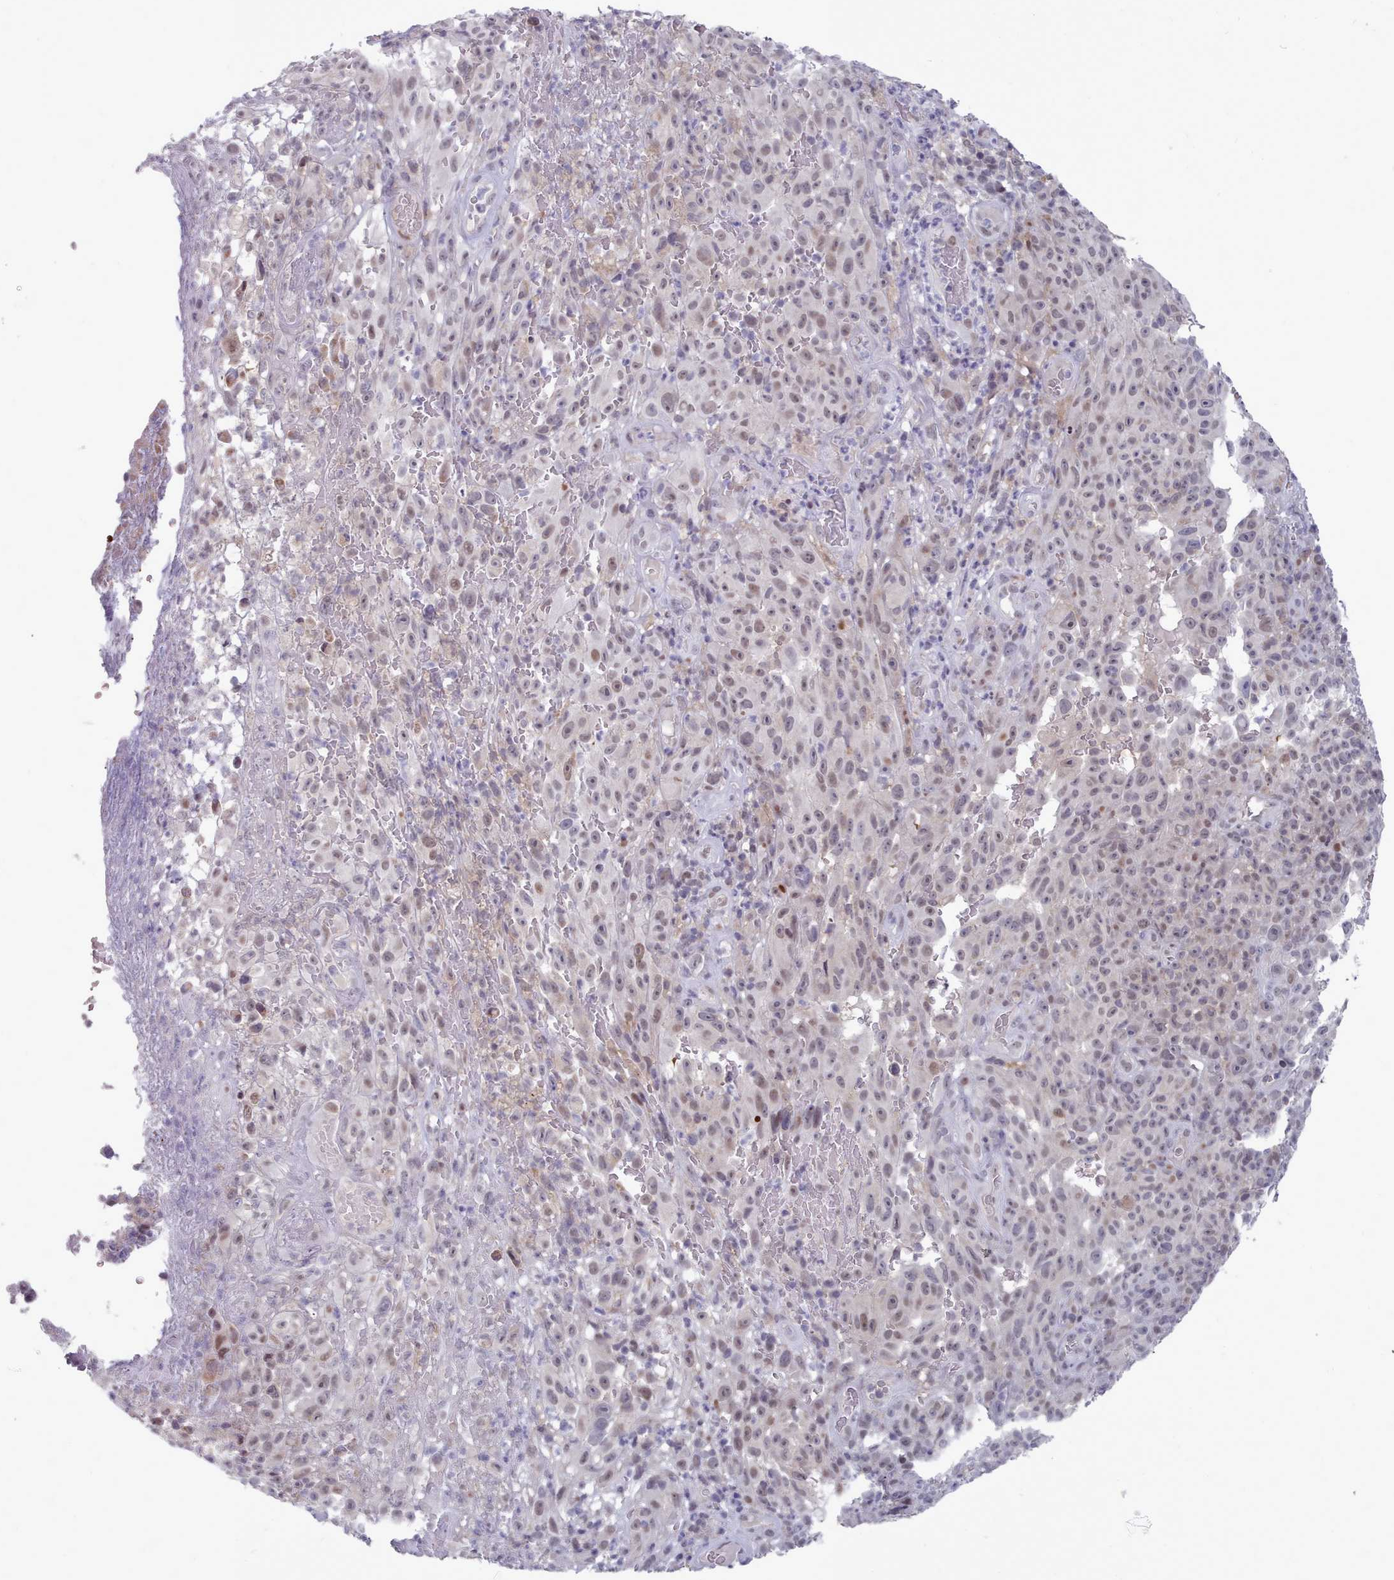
{"staining": {"intensity": "weak", "quantity": ">75%", "location": "nuclear"}, "tissue": "melanoma", "cell_type": "Tumor cells", "image_type": "cancer", "snomed": [{"axis": "morphology", "description": "Malignant melanoma, NOS"}, {"axis": "topography", "description": "Skin"}], "caption": "IHC (DAB (3,3'-diaminobenzidine)) staining of human malignant melanoma displays weak nuclear protein expression in approximately >75% of tumor cells. Nuclei are stained in blue.", "gene": "GINS1", "patient": {"sex": "female", "age": 82}}